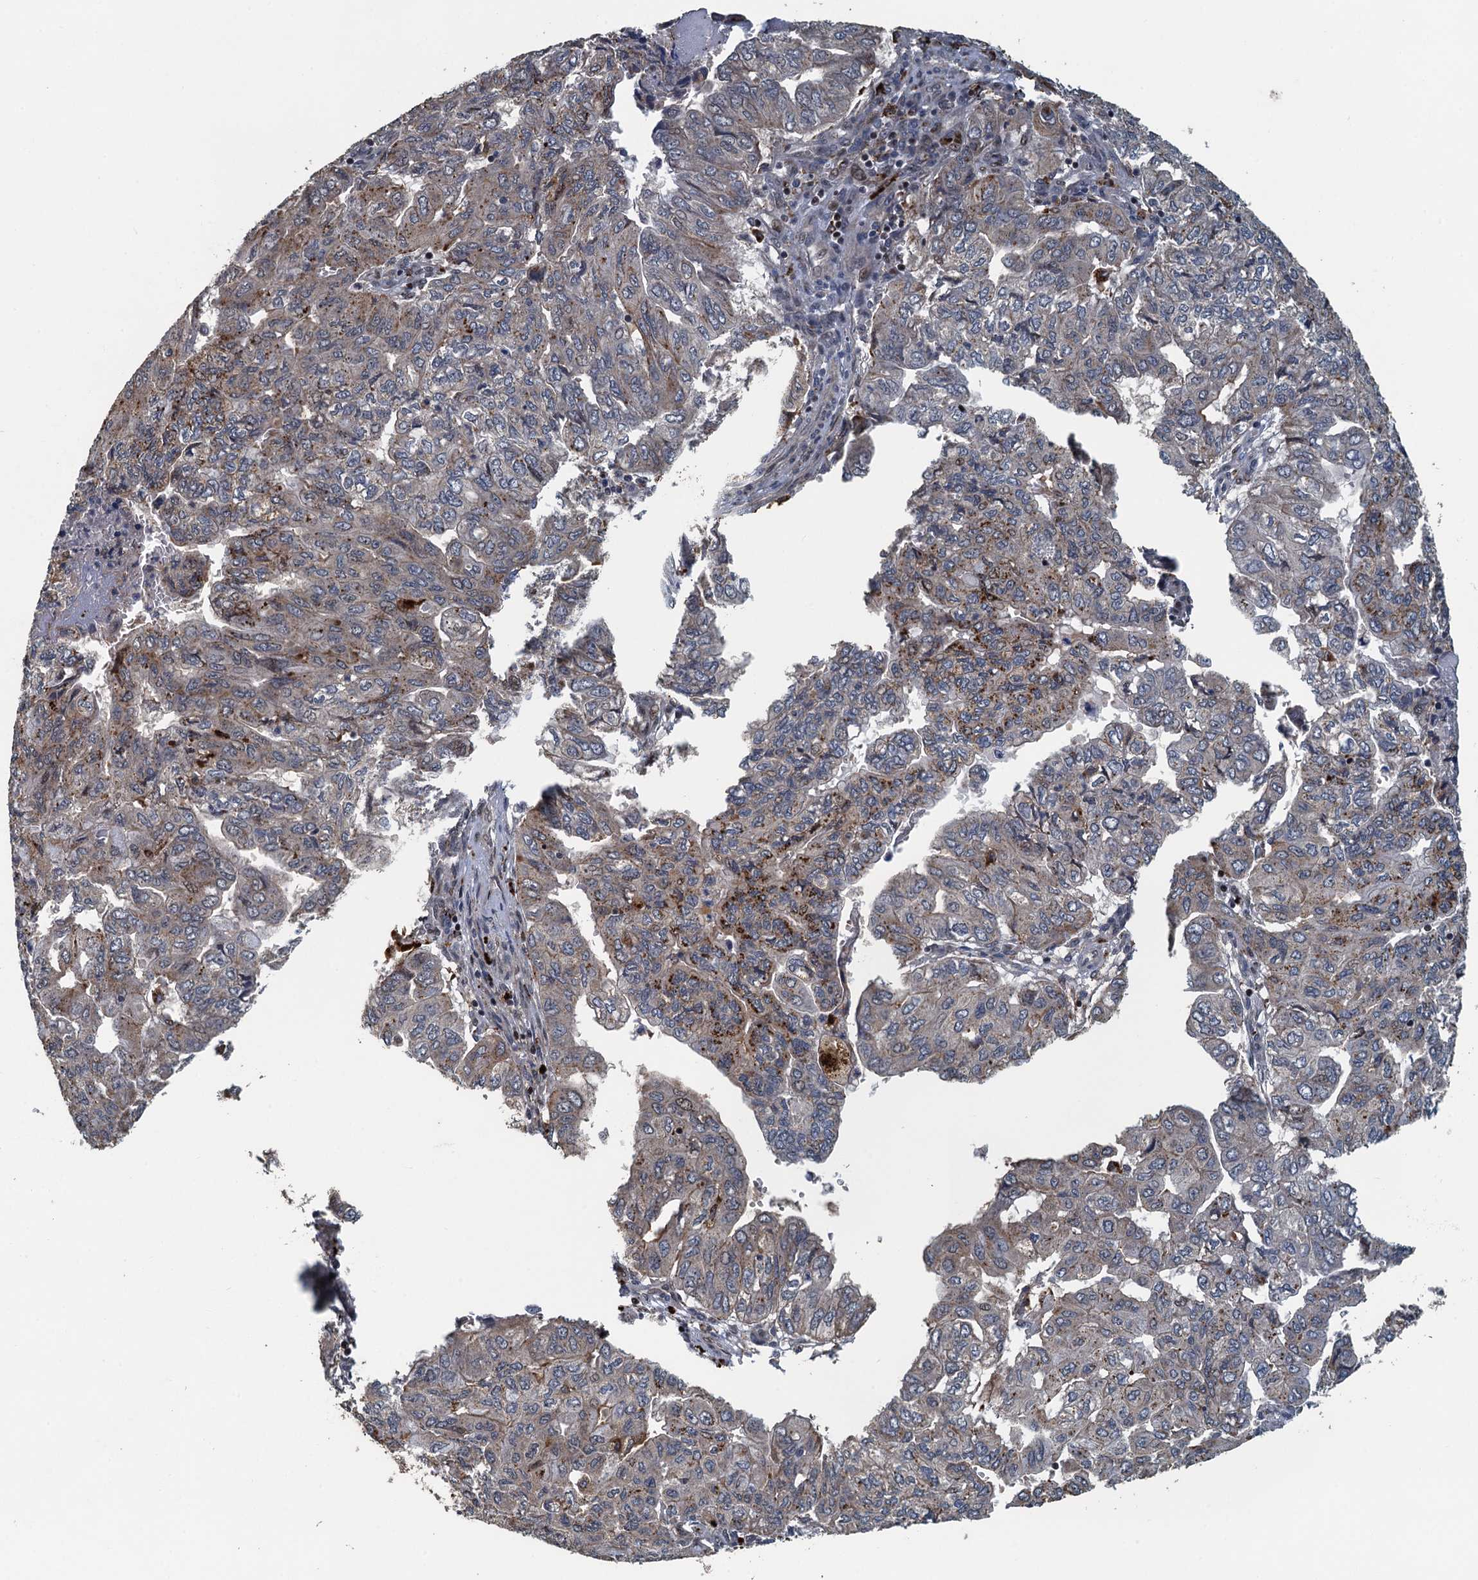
{"staining": {"intensity": "weak", "quantity": "25%-75%", "location": "cytoplasmic/membranous"}, "tissue": "pancreatic cancer", "cell_type": "Tumor cells", "image_type": "cancer", "snomed": [{"axis": "morphology", "description": "Adenocarcinoma, NOS"}, {"axis": "topography", "description": "Pancreas"}], "caption": "DAB (3,3'-diaminobenzidine) immunohistochemical staining of human pancreatic cancer (adenocarcinoma) shows weak cytoplasmic/membranous protein positivity in approximately 25%-75% of tumor cells.", "gene": "AGRN", "patient": {"sex": "male", "age": 51}}